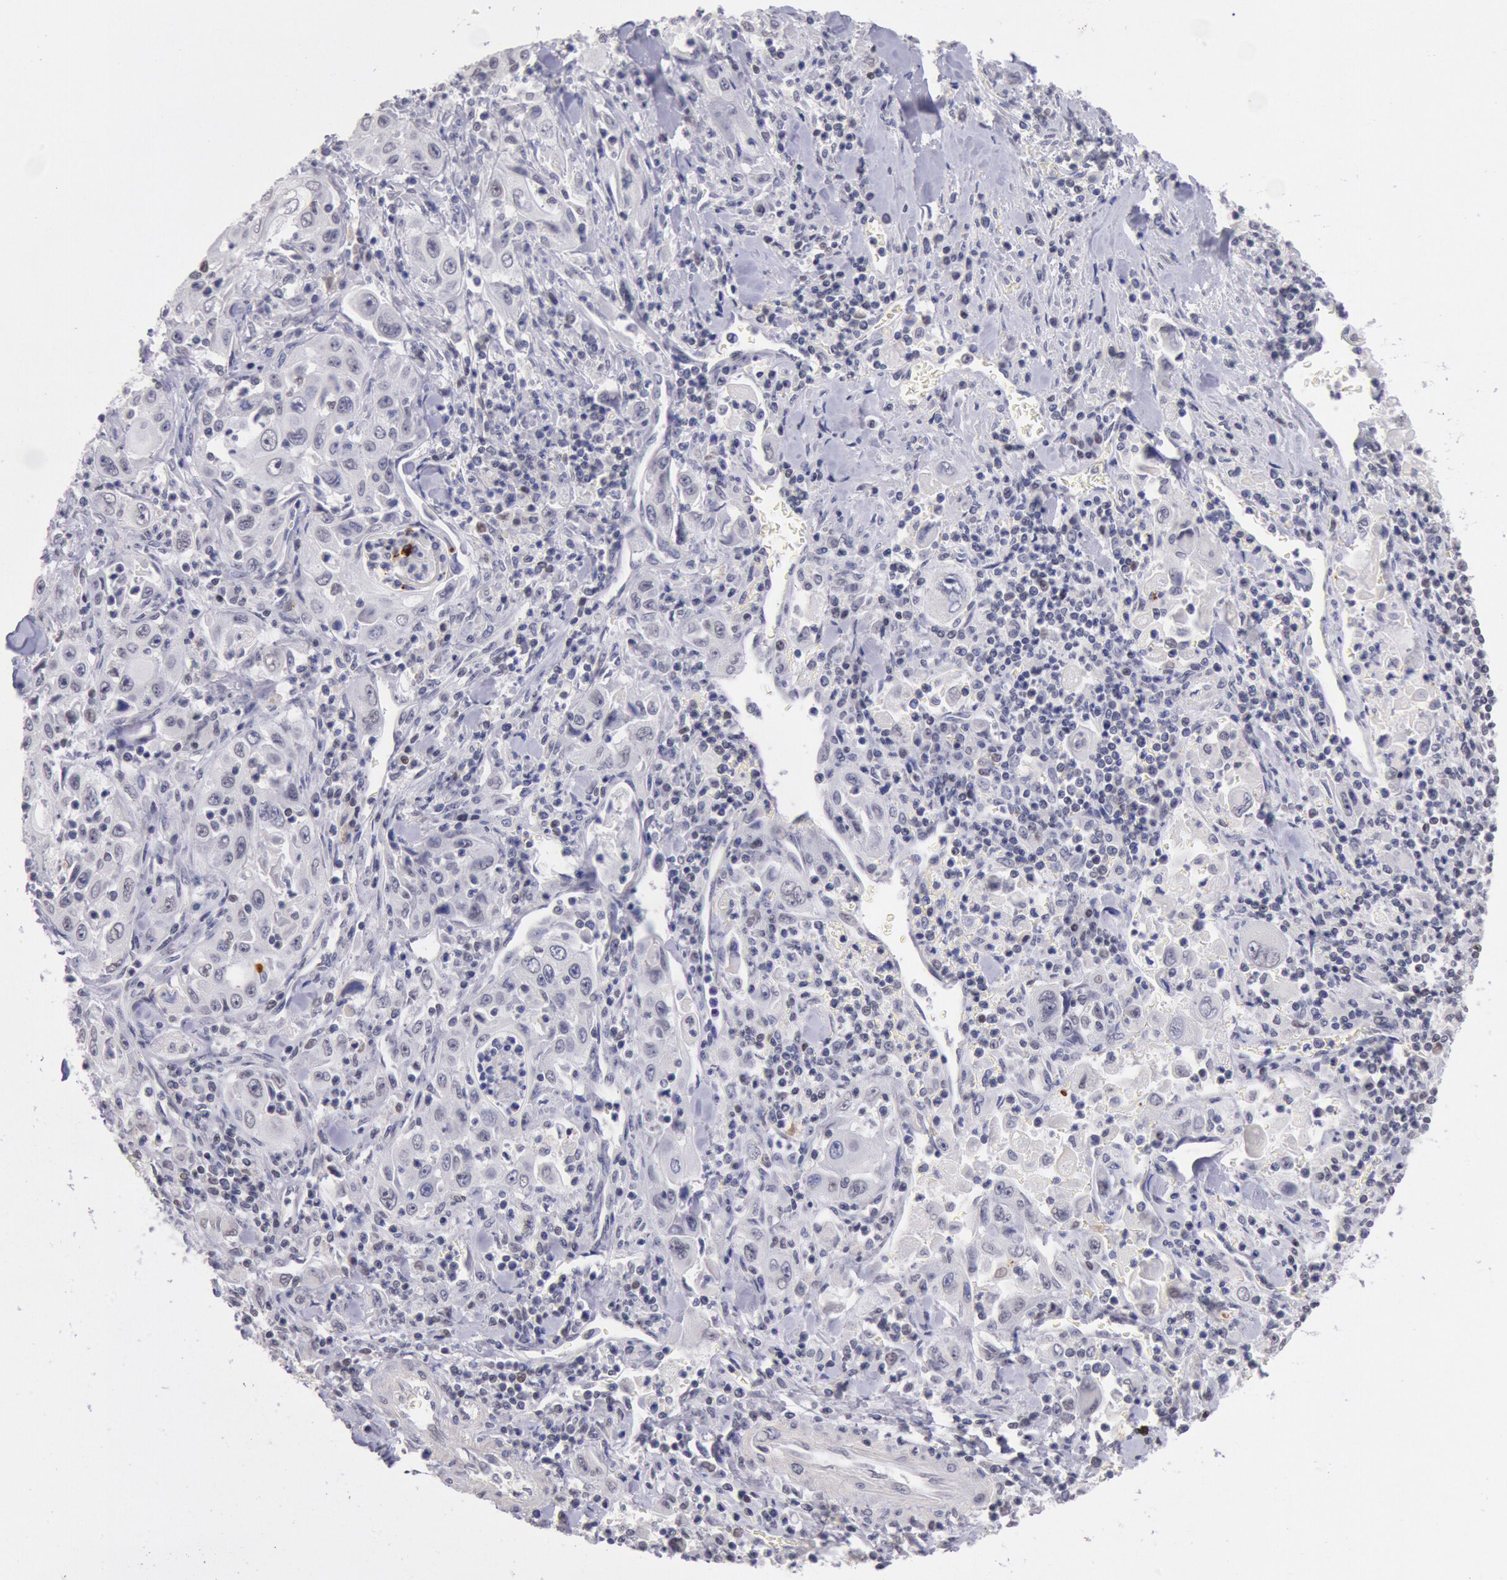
{"staining": {"intensity": "weak", "quantity": "<25%", "location": "nuclear"}, "tissue": "pancreatic cancer", "cell_type": "Tumor cells", "image_type": "cancer", "snomed": [{"axis": "morphology", "description": "Adenocarcinoma, NOS"}, {"axis": "topography", "description": "Pancreas"}], "caption": "DAB (3,3'-diaminobenzidine) immunohistochemical staining of human pancreatic adenocarcinoma demonstrates no significant expression in tumor cells. (DAB immunohistochemistry, high magnification).", "gene": "MYH7", "patient": {"sex": "male", "age": 70}}